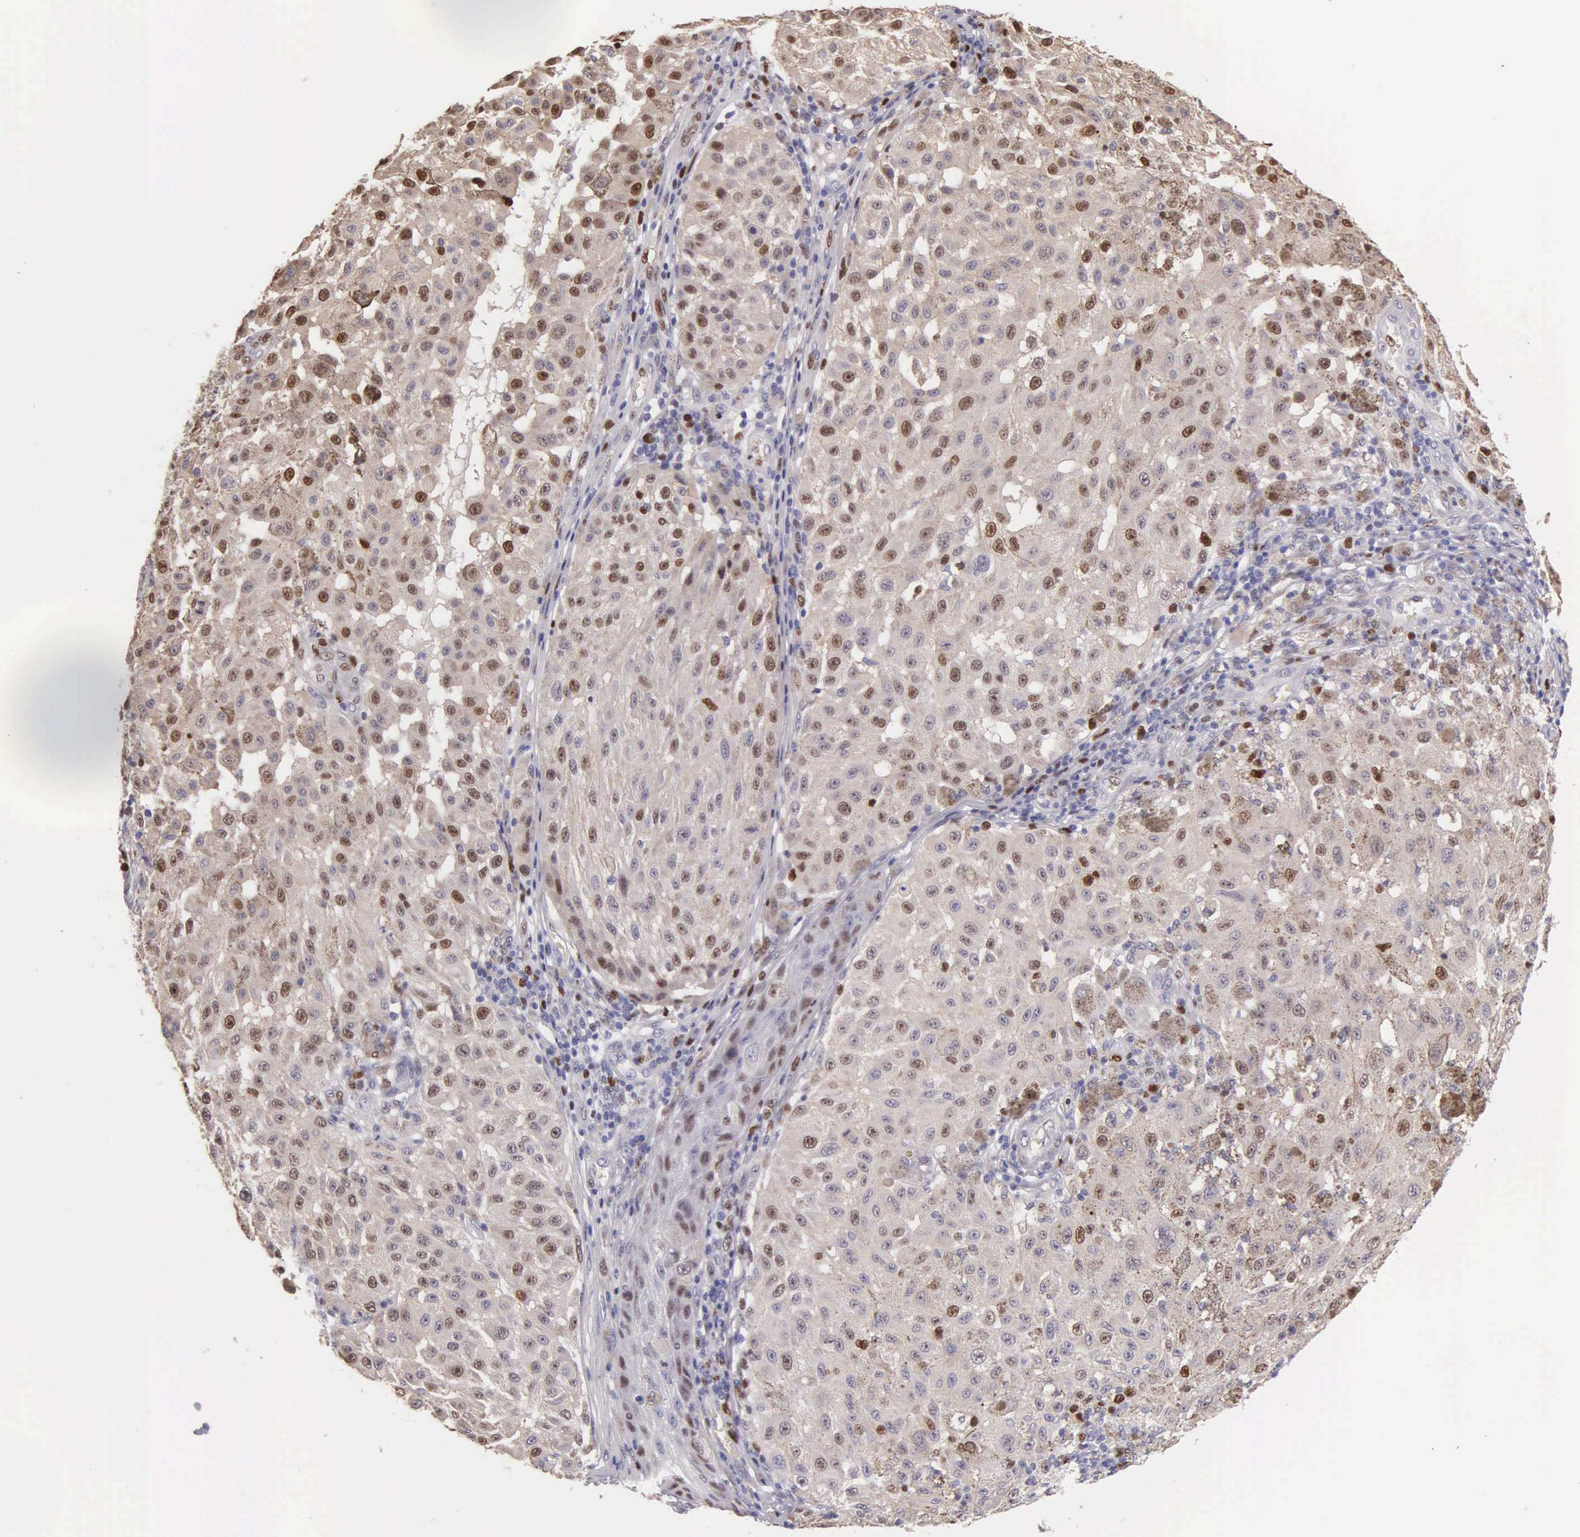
{"staining": {"intensity": "weak", "quantity": "<25%", "location": "nuclear"}, "tissue": "melanoma", "cell_type": "Tumor cells", "image_type": "cancer", "snomed": [{"axis": "morphology", "description": "Malignant melanoma, NOS"}, {"axis": "topography", "description": "Skin"}], "caption": "IHC image of neoplastic tissue: malignant melanoma stained with DAB exhibits no significant protein staining in tumor cells.", "gene": "MCM5", "patient": {"sex": "female", "age": 64}}